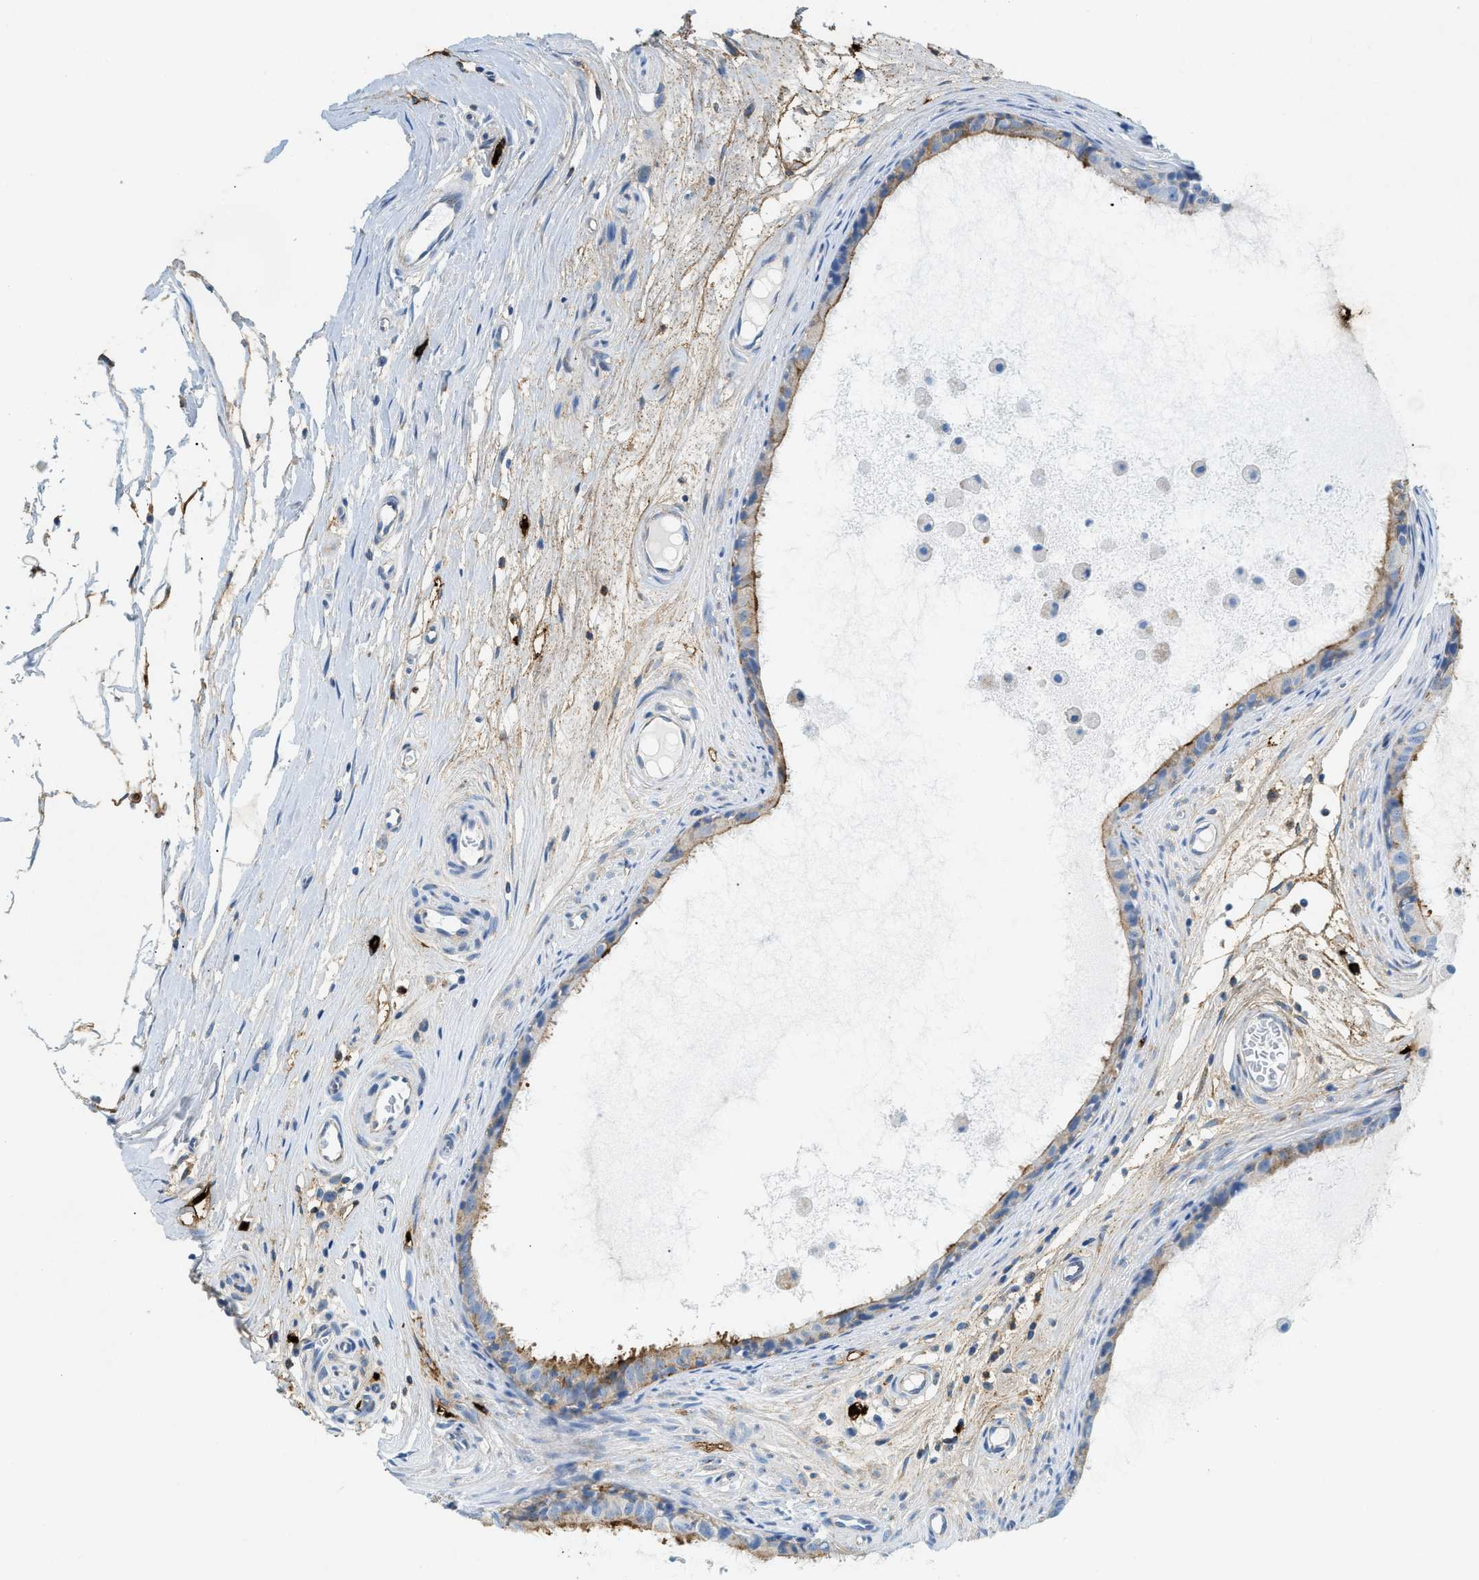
{"staining": {"intensity": "moderate", "quantity": "<25%", "location": "cytoplasmic/membranous"}, "tissue": "epididymis", "cell_type": "Glandular cells", "image_type": "normal", "snomed": [{"axis": "morphology", "description": "Normal tissue, NOS"}, {"axis": "morphology", "description": "Inflammation, NOS"}, {"axis": "topography", "description": "Epididymis"}], "caption": "Immunohistochemical staining of benign human epididymis exhibits <25% levels of moderate cytoplasmic/membranous protein positivity in about <25% of glandular cells. Using DAB (3,3'-diaminobenzidine) (brown) and hematoxylin (blue) stains, captured at high magnification using brightfield microscopy.", "gene": "TPSAB1", "patient": {"sex": "male", "age": 85}}